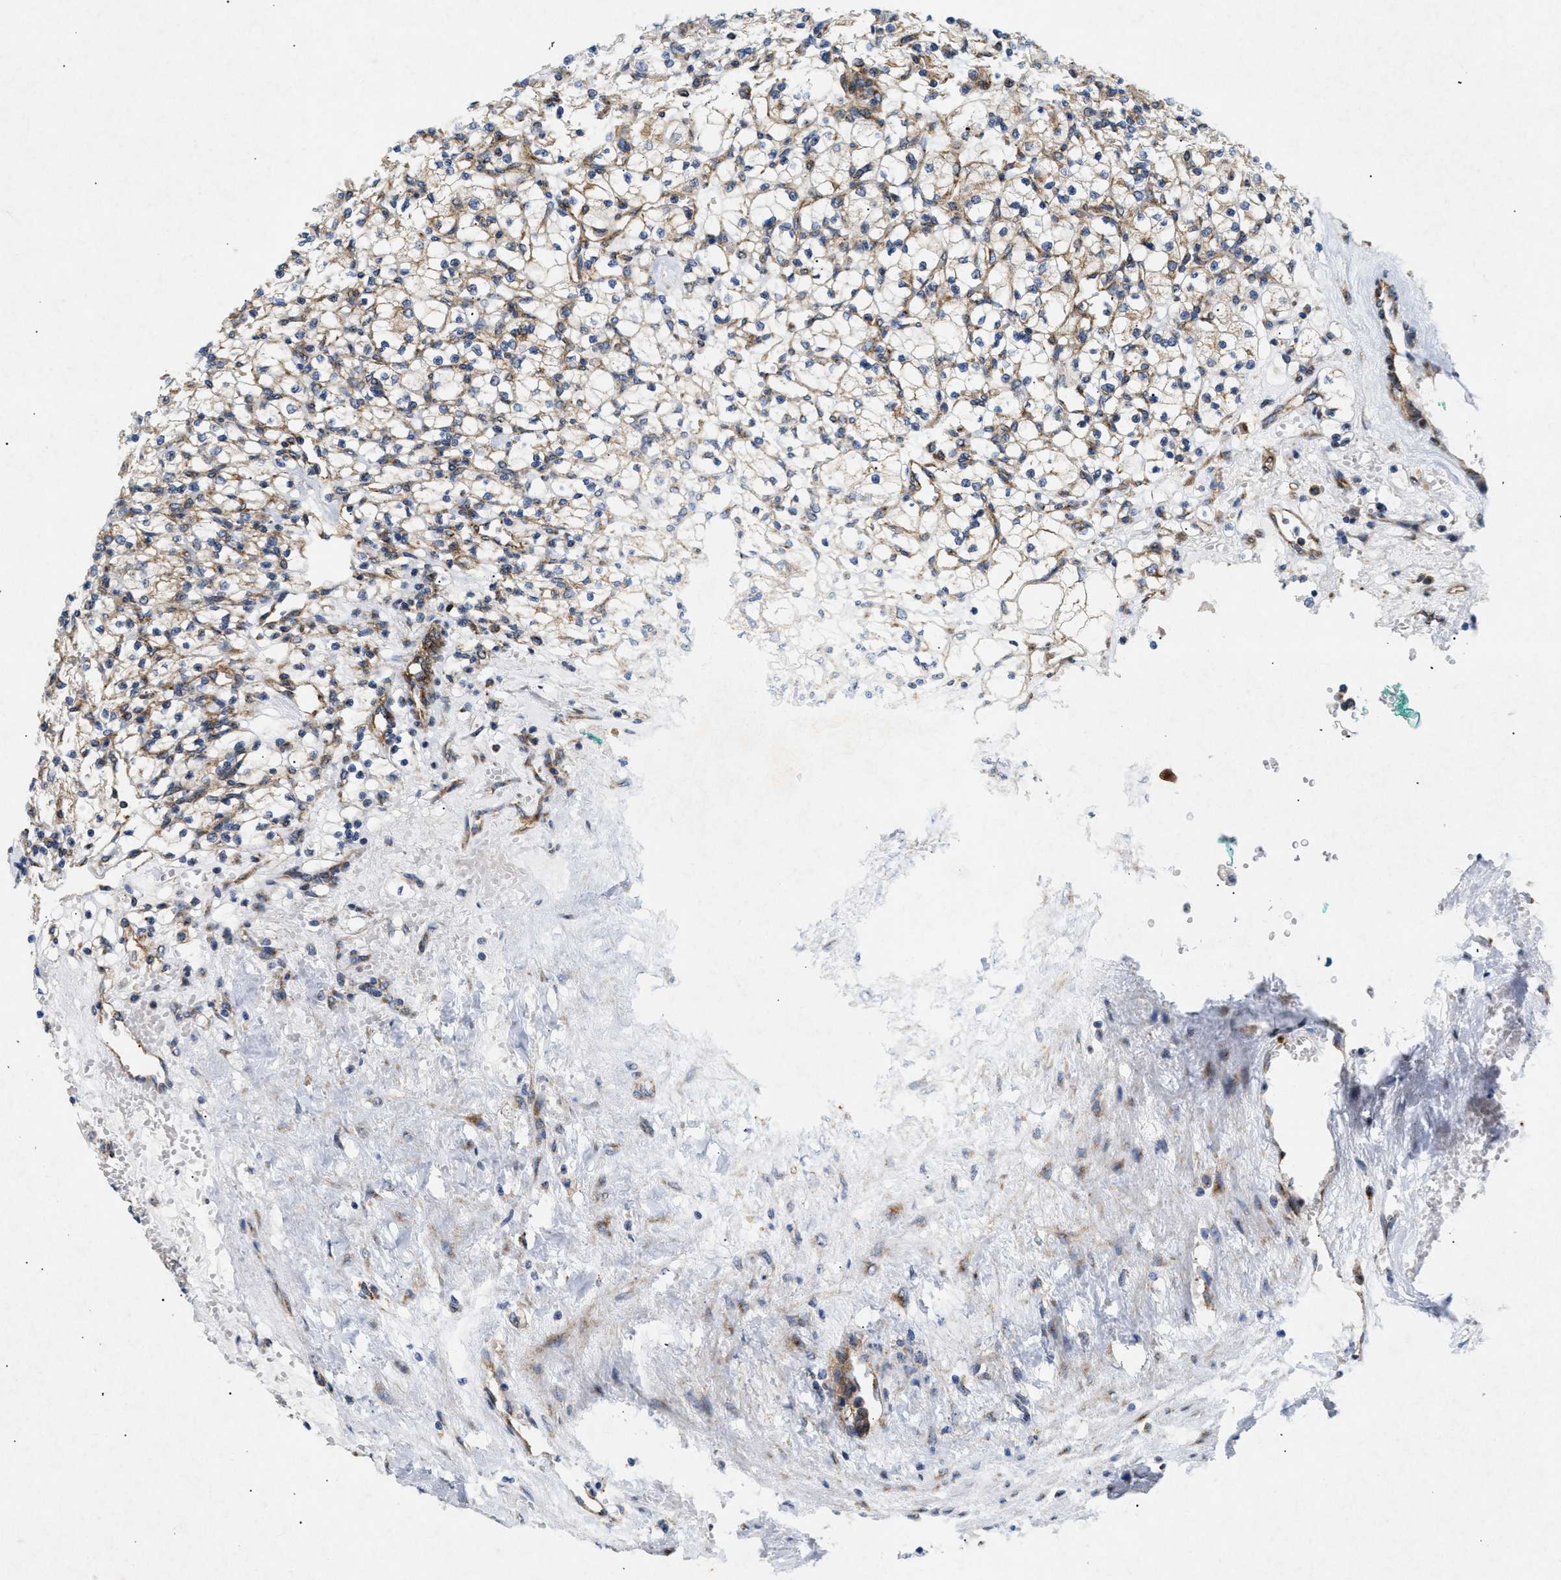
{"staining": {"intensity": "moderate", "quantity": ">75%", "location": "cytoplasmic/membranous"}, "tissue": "renal cancer", "cell_type": "Tumor cells", "image_type": "cancer", "snomed": [{"axis": "morphology", "description": "Adenocarcinoma, NOS"}, {"axis": "topography", "description": "Kidney"}], "caption": "IHC staining of adenocarcinoma (renal), which shows medium levels of moderate cytoplasmic/membranous expression in about >75% of tumor cells indicating moderate cytoplasmic/membranous protein positivity. The staining was performed using DAB (brown) for protein detection and nuclei were counterstained in hematoxylin (blue).", "gene": "DCTN4", "patient": {"sex": "female", "age": 83}}